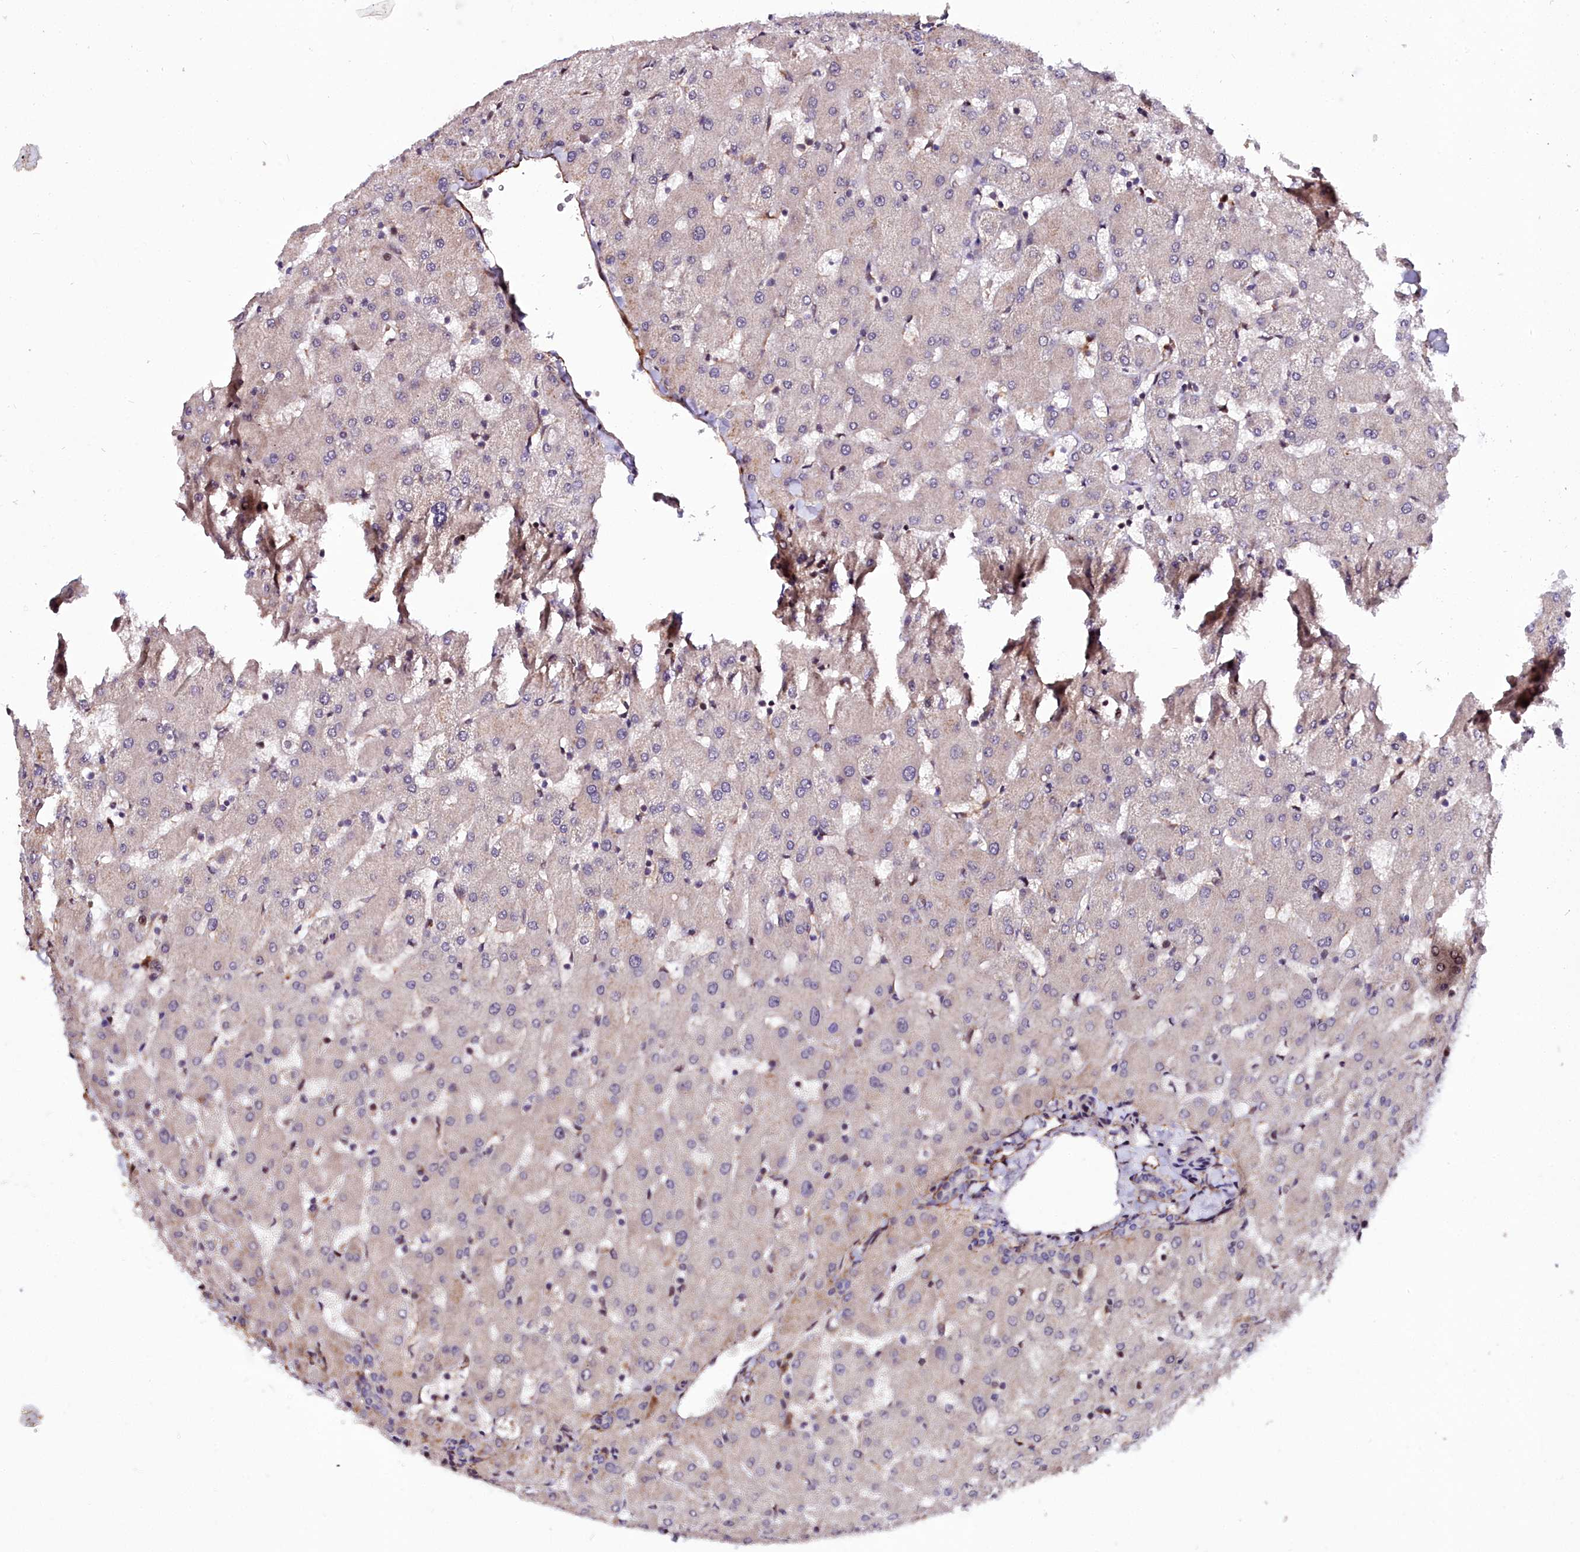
{"staining": {"intensity": "negative", "quantity": "none", "location": "none"}, "tissue": "liver", "cell_type": "Cholangiocytes", "image_type": "normal", "snomed": [{"axis": "morphology", "description": "Normal tissue, NOS"}, {"axis": "topography", "description": "Liver"}], "caption": "DAB immunohistochemical staining of normal liver exhibits no significant positivity in cholangiocytes. The staining is performed using DAB (3,3'-diaminobenzidine) brown chromogen with nuclei counter-stained in using hematoxylin.", "gene": "MRPS11", "patient": {"sex": "female", "age": 63}}